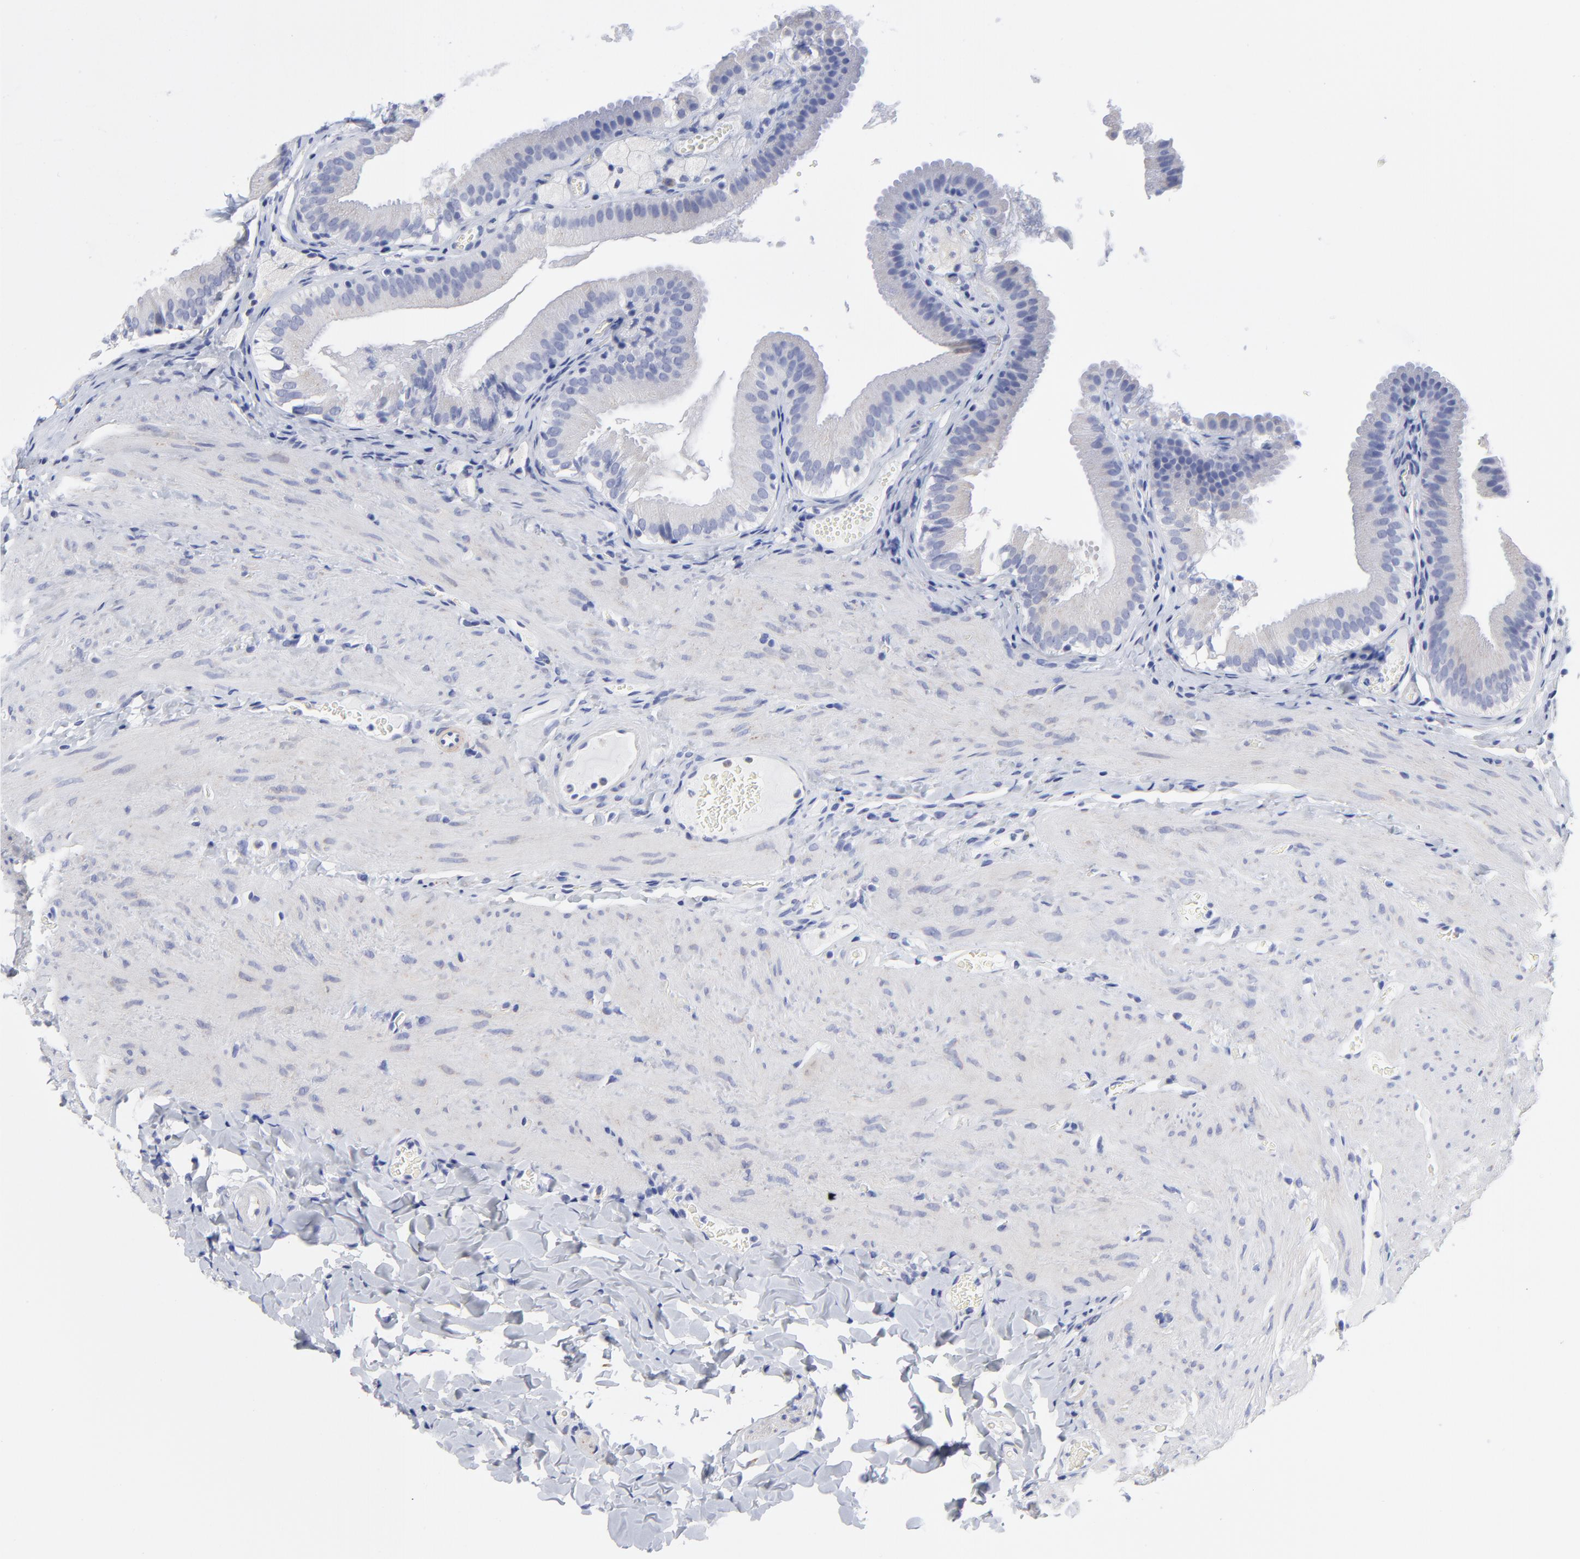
{"staining": {"intensity": "negative", "quantity": "none", "location": "none"}, "tissue": "gallbladder", "cell_type": "Glandular cells", "image_type": "normal", "snomed": [{"axis": "morphology", "description": "Normal tissue, NOS"}, {"axis": "topography", "description": "Gallbladder"}], "caption": "A high-resolution micrograph shows immunohistochemistry staining of normal gallbladder, which shows no significant positivity in glandular cells.", "gene": "DUSP9", "patient": {"sex": "female", "age": 24}}